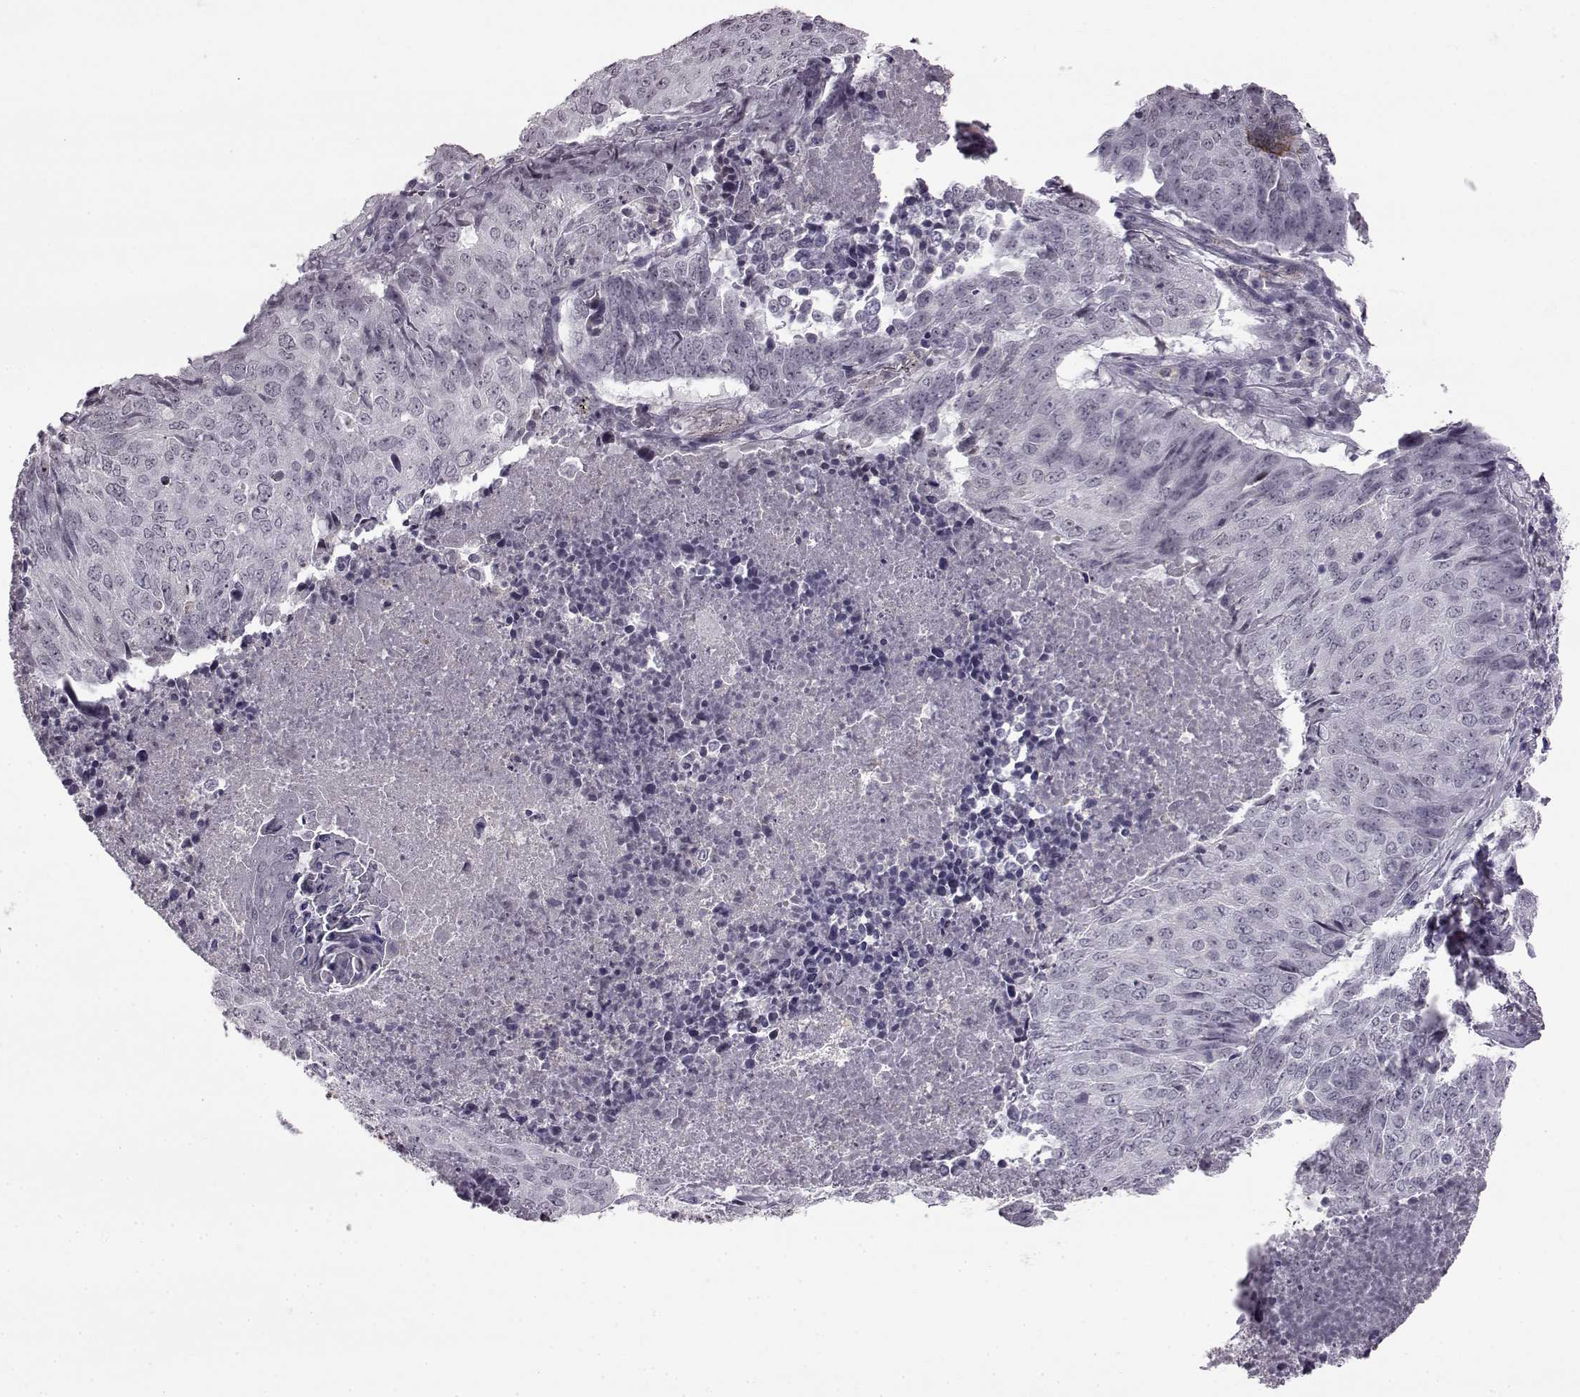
{"staining": {"intensity": "negative", "quantity": "none", "location": "none"}, "tissue": "lung cancer", "cell_type": "Tumor cells", "image_type": "cancer", "snomed": [{"axis": "morphology", "description": "Normal tissue, NOS"}, {"axis": "morphology", "description": "Squamous cell carcinoma, NOS"}, {"axis": "topography", "description": "Bronchus"}, {"axis": "topography", "description": "Lung"}], "caption": "This histopathology image is of squamous cell carcinoma (lung) stained with immunohistochemistry to label a protein in brown with the nuclei are counter-stained blue. There is no positivity in tumor cells.", "gene": "SLC28A2", "patient": {"sex": "male", "age": 64}}